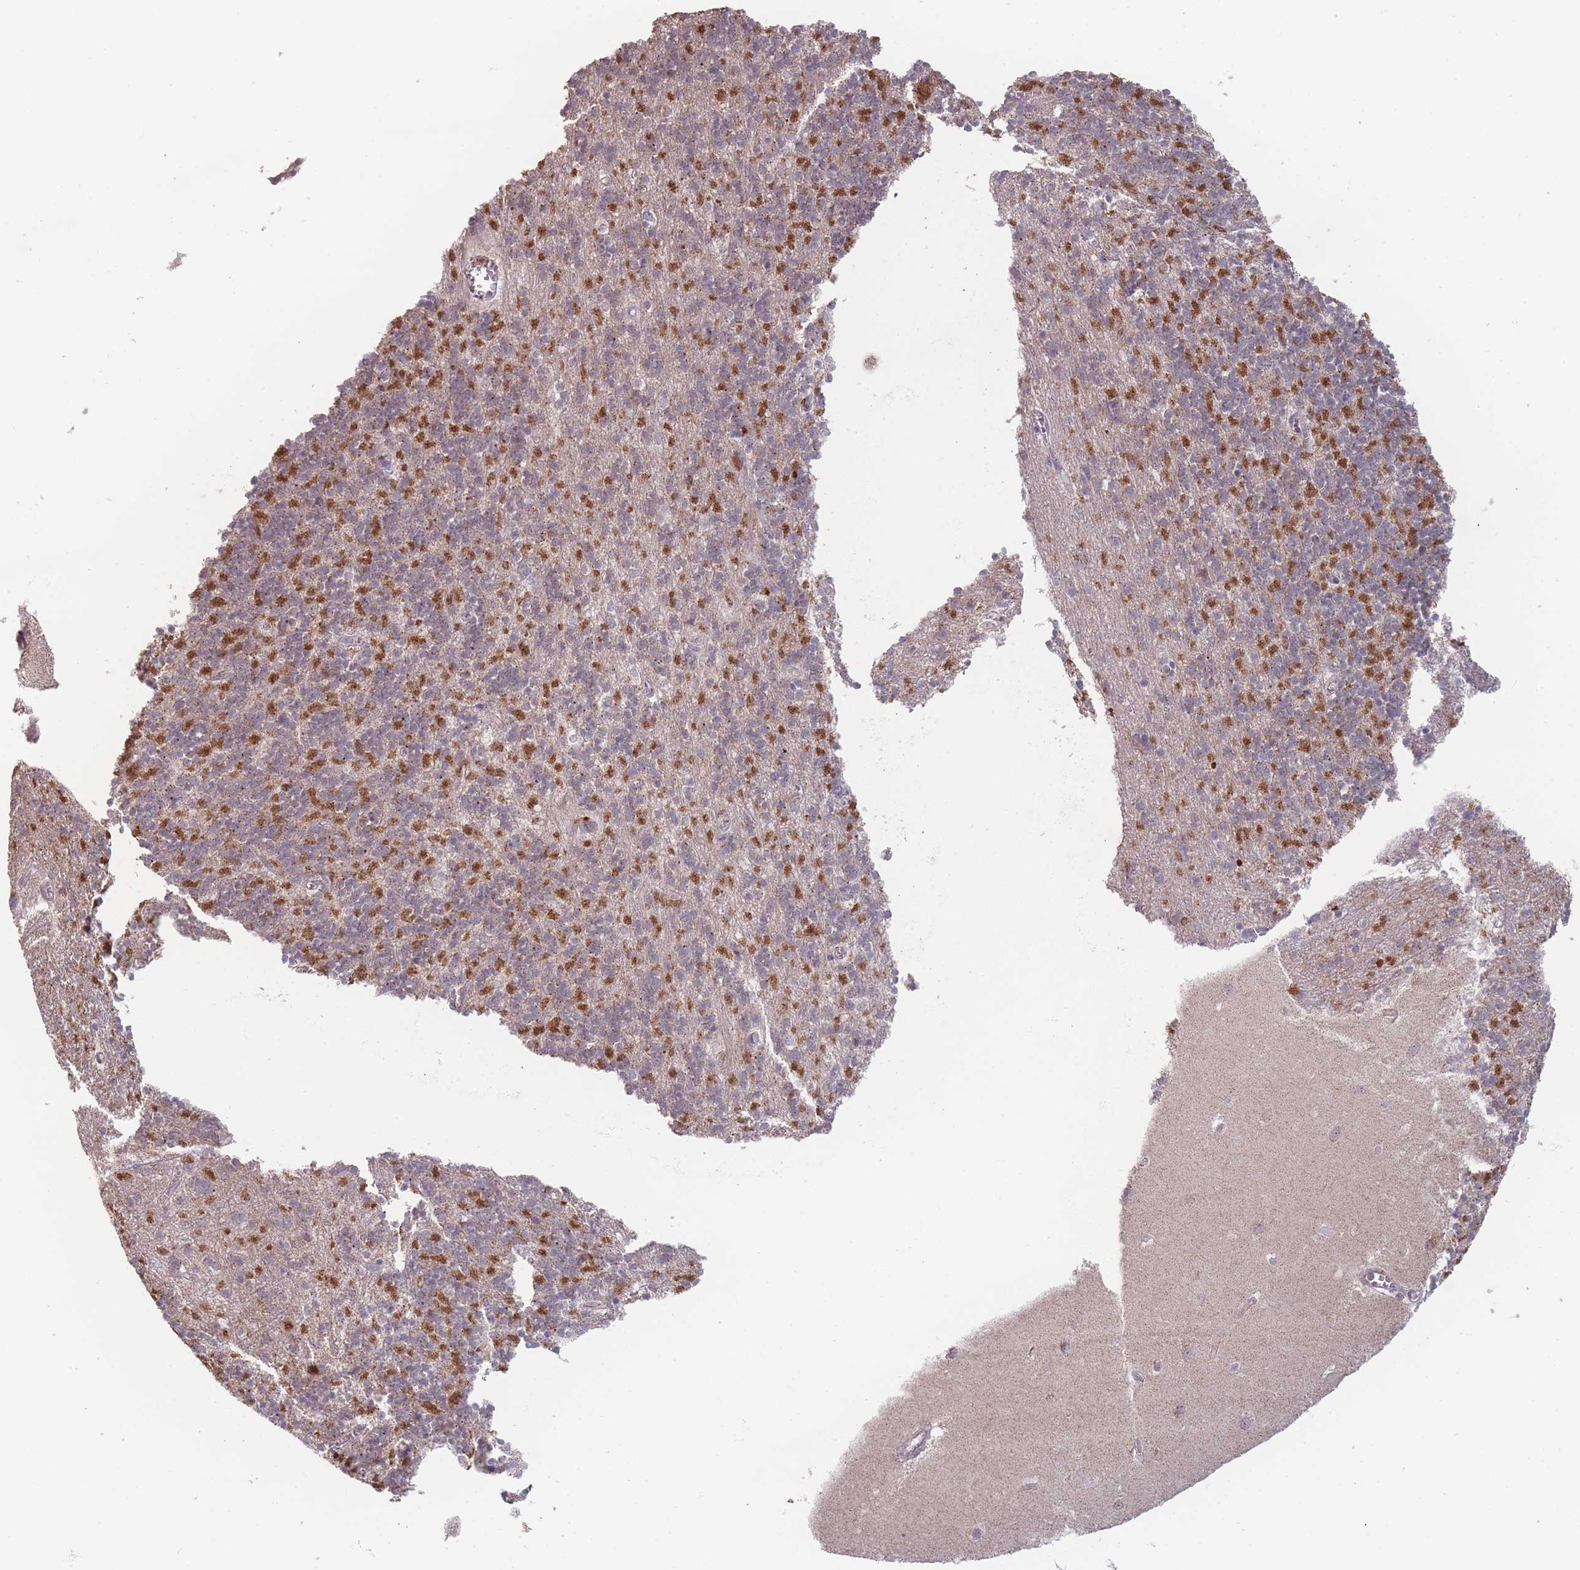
{"staining": {"intensity": "moderate", "quantity": "25%-75%", "location": "cytoplasmic/membranous"}, "tissue": "cerebellum", "cell_type": "Cells in granular layer", "image_type": "normal", "snomed": [{"axis": "morphology", "description": "Normal tissue, NOS"}, {"axis": "topography", "description": "Cerebellum"}], "caption": "IHC of benign human cerebellum demonstrates medium levels of moderate cytoplasmic/membranous expression in about 25%-75% of cells in granular layer. (Brightfield microscopy of DAB IHC at high magnification).", "gene": "TMEM232", "patient": {"sex": "male", "age": 54}}